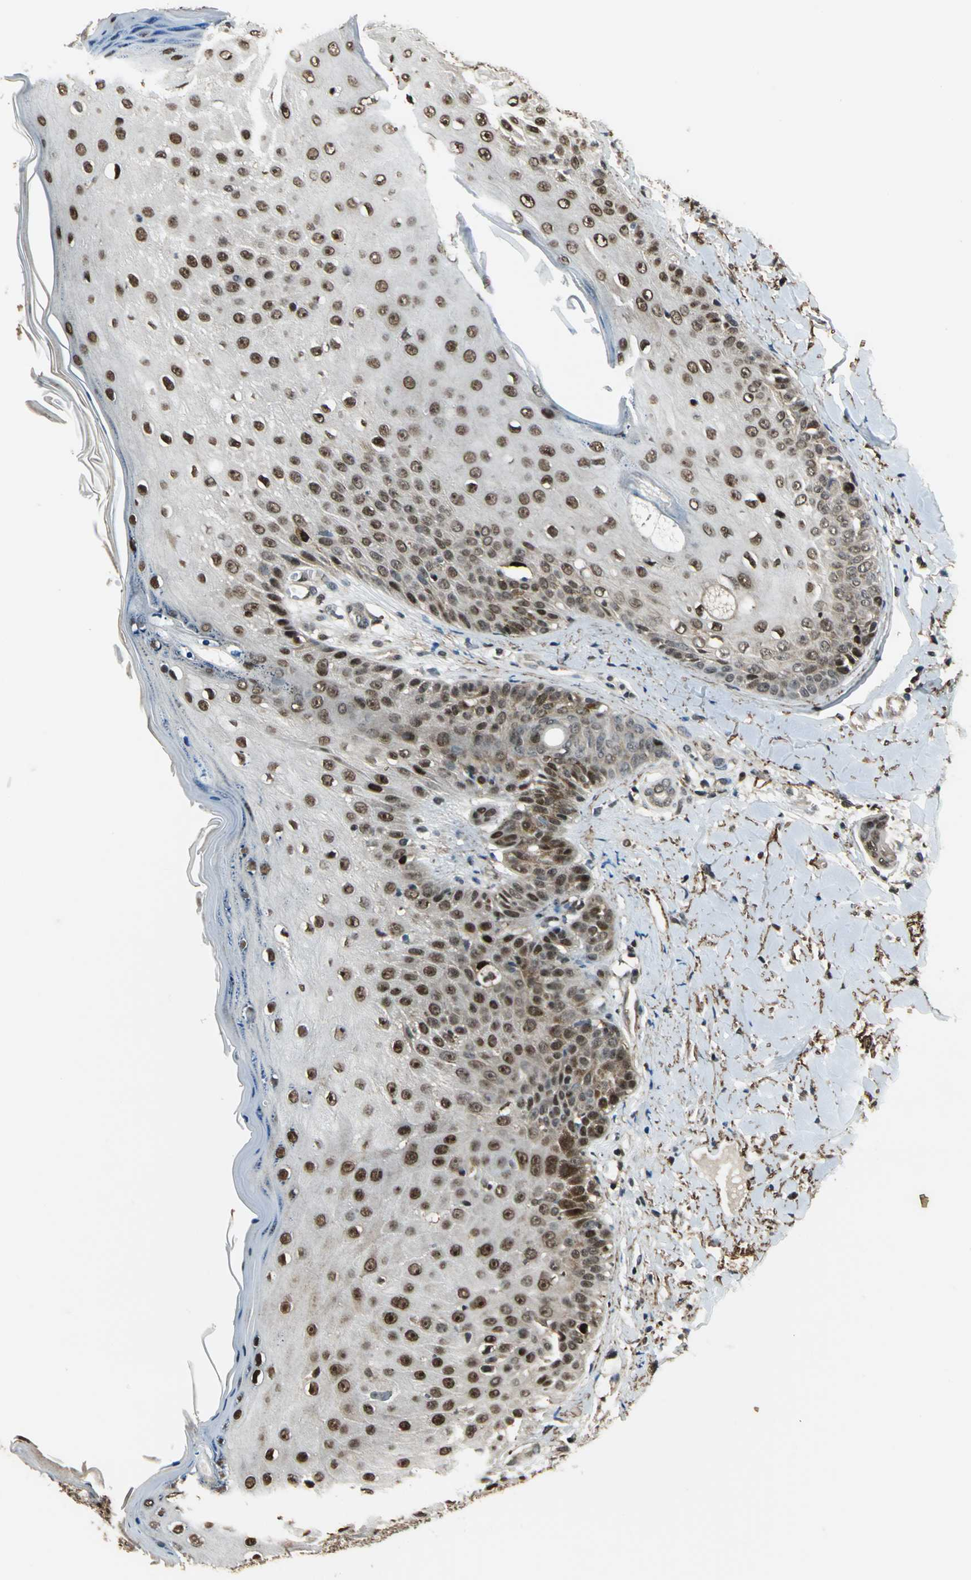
{"staining": {"intensity": "moderate", "quantity": ">75%", "location": "nuclear"}, "tissue": "skin cancer", "cell_type": "Tumor cells", "image_type": "cancer", "snomed": [{"axis": "morphology", "description": "Squamous cell carcinoma, NOS"}, {"axis": "topography", "description": "Skin"}], "caption": "Immunohistochemistry (IHC) image of skin squamous cell carcinoma stained for a protein (brown), which displays medium levels of moderate nuclear expression in about >75% of tumor cells.", "gene": "MIS18BP1", "patient": {"sex": "male", "age": 24}}